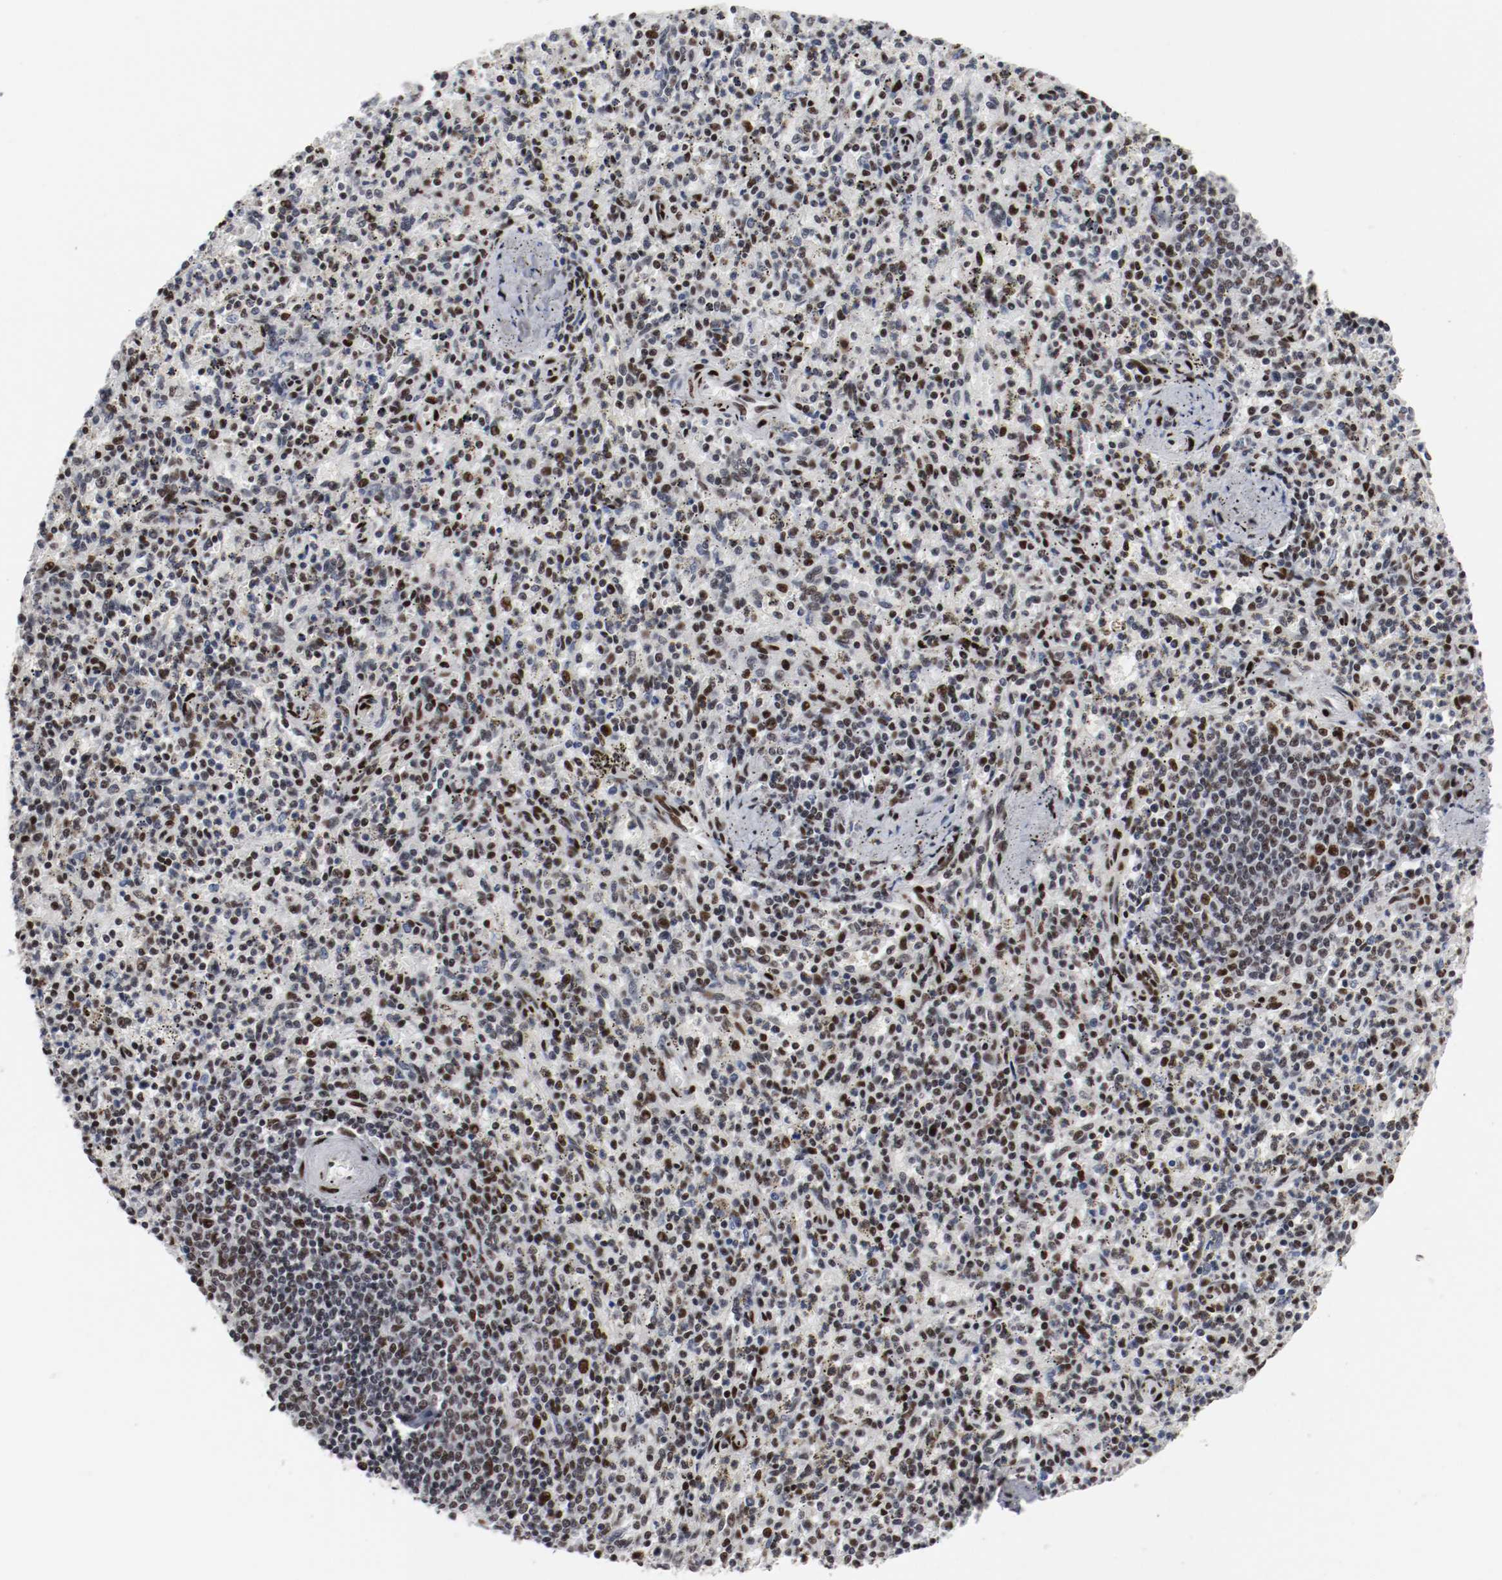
{"staining": {"intensity": "strong", "quantity": "25%-75%", "location": "nuclear"}, "tissue": "spleen", "cell_type": "Cells in red pulp", "image_type": "normal", "snomed": [{"axis": "morphology", "description": "Normal tissue, NOS"}, {"axis": "topography", "description": "Spleen"}], "caption": "Approximately 25%-75% of cells in red pulp in normal human spleen demonstrate strong nuclear protein positivity as visualized by brown immunohistochemical staining.", "gene": "MEF2D", "patient": {"sex": "male", "age": 72}}